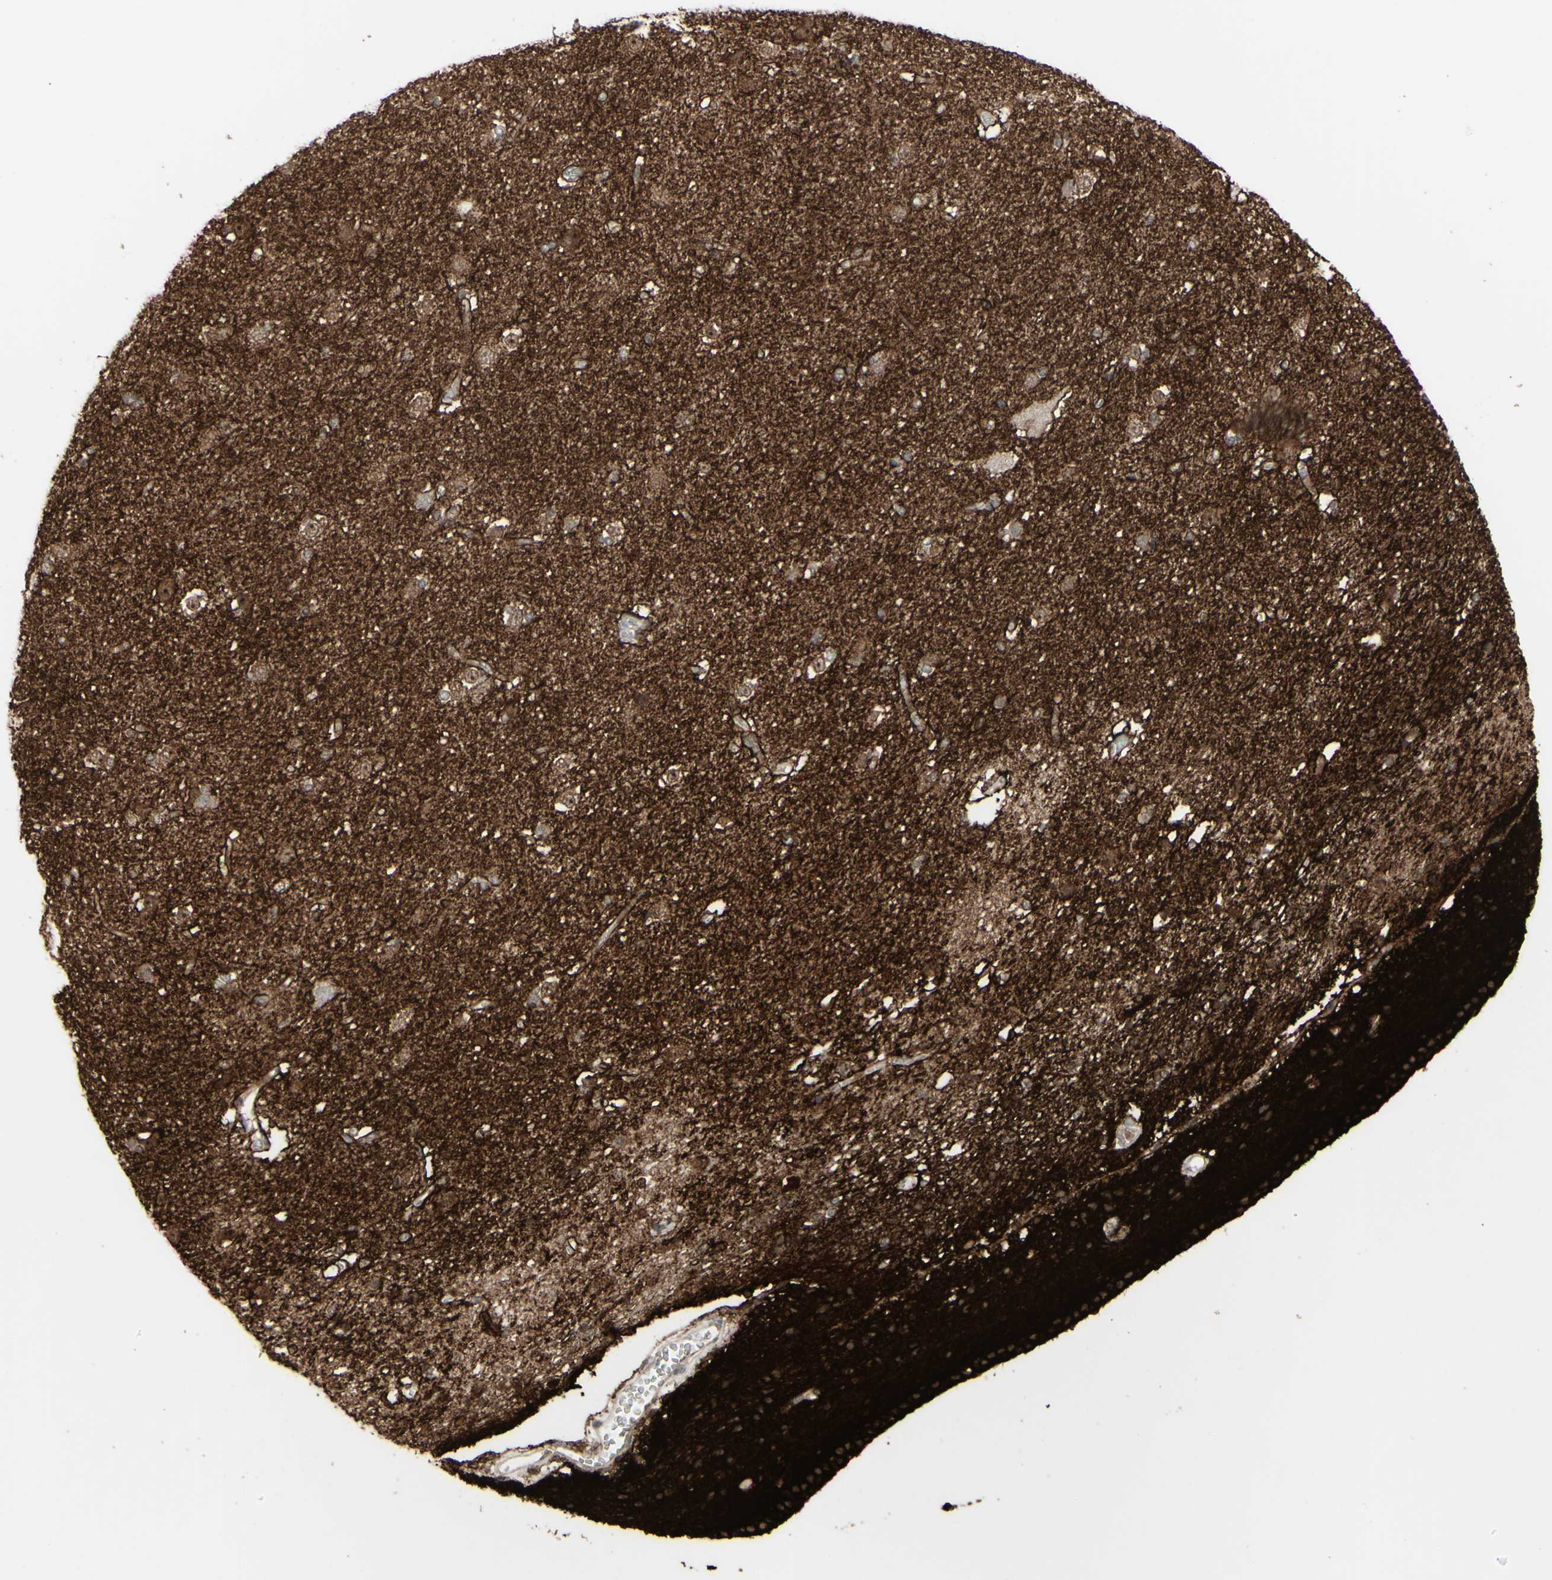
{"staining": {"intensity": "strong", "quantity": "<25%", "location": "cytoplasmic/membranous,nuclear"}, "tissue": "caudate", "cell_type": "Glial cells", "image_type": "normal", "snomed": [{"axis": "morphology", "description": "Normal tissue, NOS"}, {"axis": "topography", "description": "Lateral ventricle wall"}], "caption": "Glial cells demonstrate medium levels of strong cytoplasmic/membranous,nuclear staining in about <25% of cells in normal caudate. (DAB (3,3'-diaminobenzidine) IHC, brown staining for protein, blue staining for nuclei).", "gene": "GJA1", "patient": {"sex": "female", "age": 19}}